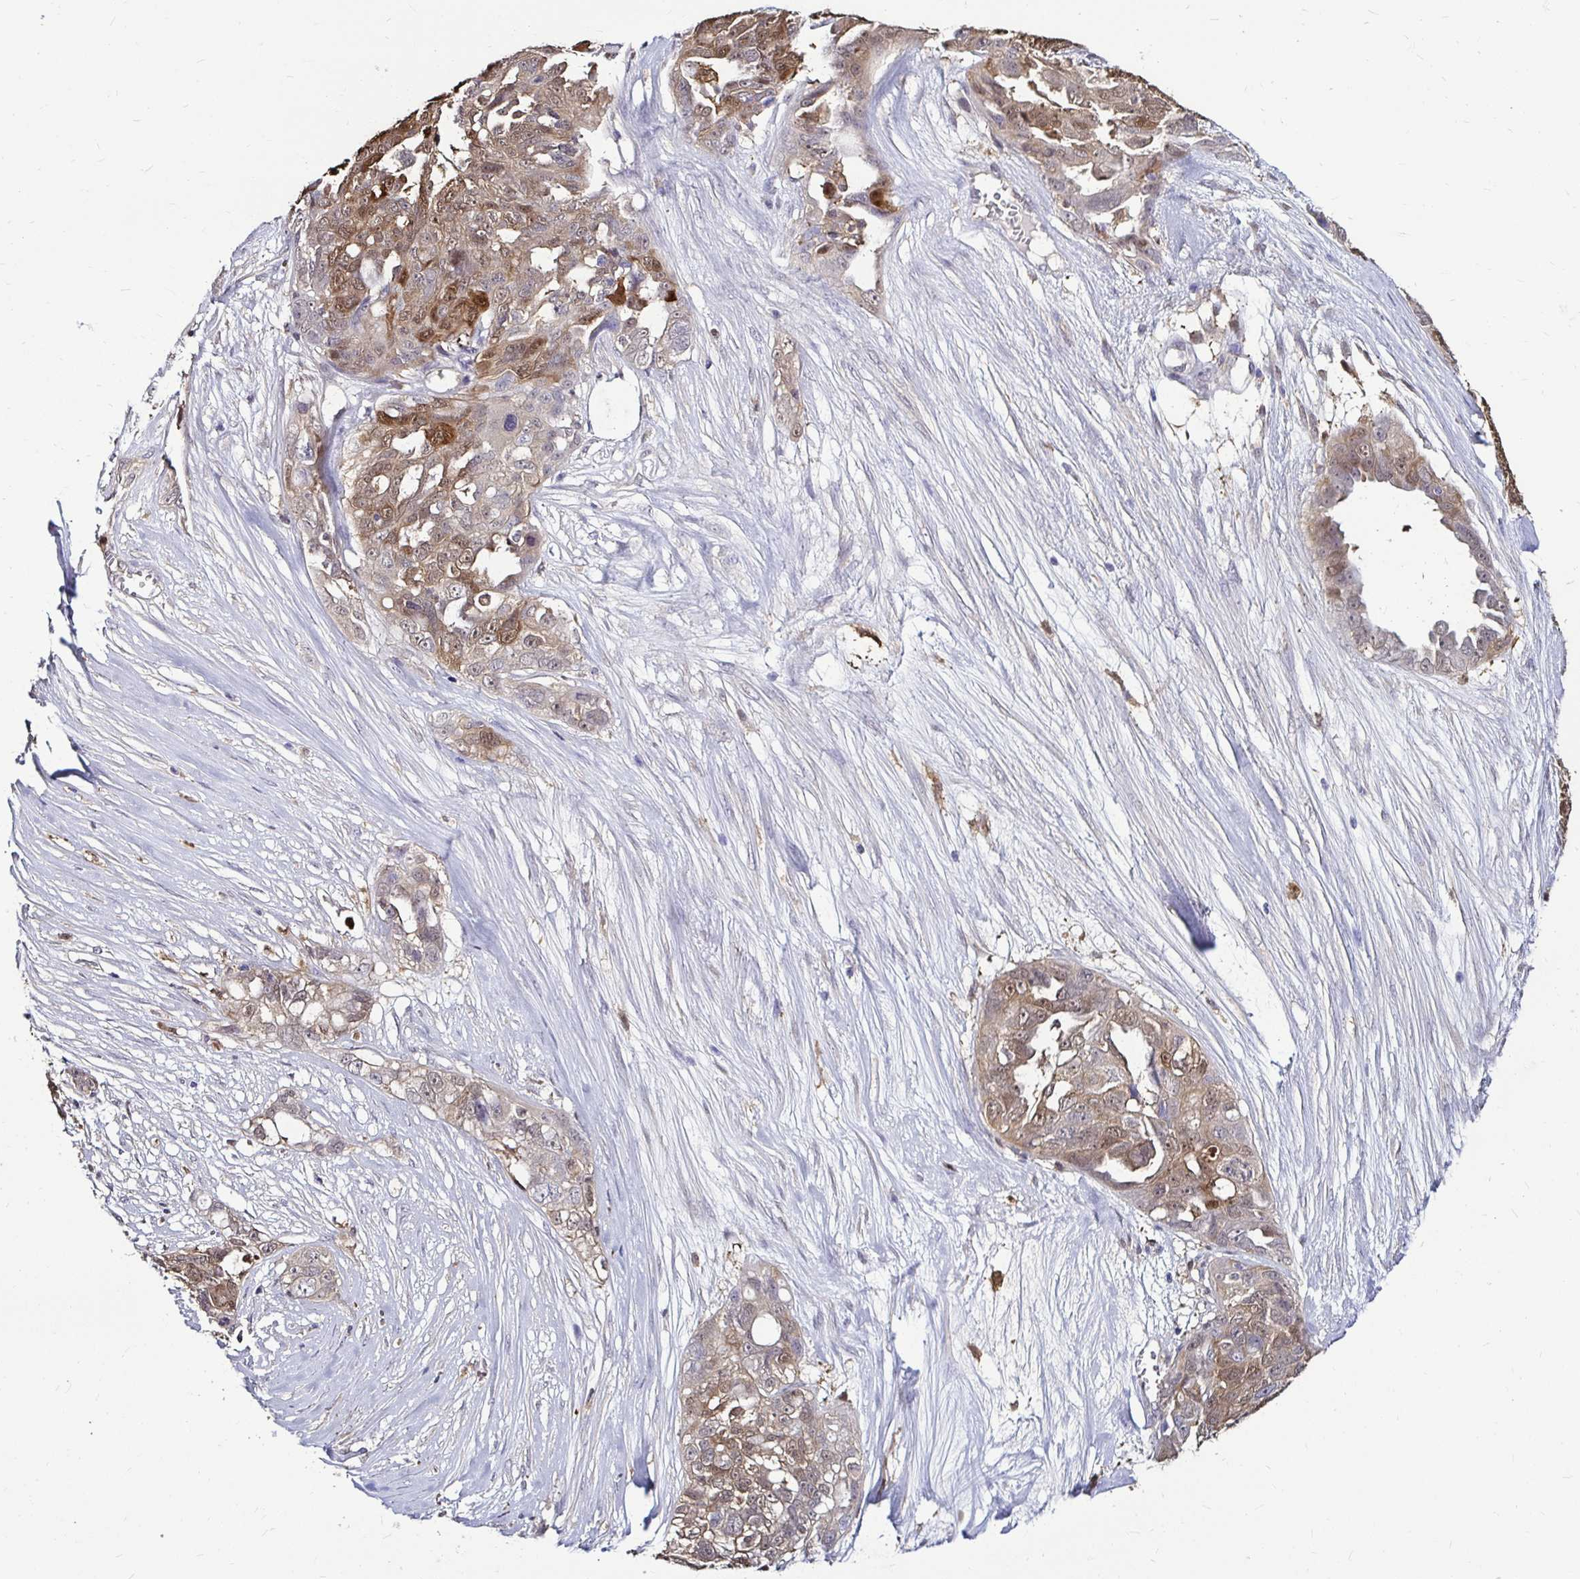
{"staining": {"intensity": "moderate", "quantity": "25%-75%", "location": "cytoplasmic/membranous,nuclear"}, "tissue": "ovarian cancer", "cell_type": "Tumor cells", "image_type": "cancer", "snomed": [{"axis": "morphology", "description": "Carcinoma, endometroid"}, {"axis": "topography", "description": "Ovary"}], "caption": "Protein staining demonstrates moderate cytoplasmic/membranous and nuclear staining in approximately 25%-75% of tumor cells in endometroid carcinoma (ovarian).", "gene": "IDH1", "patient": {"sex": "female", "age": 70}}